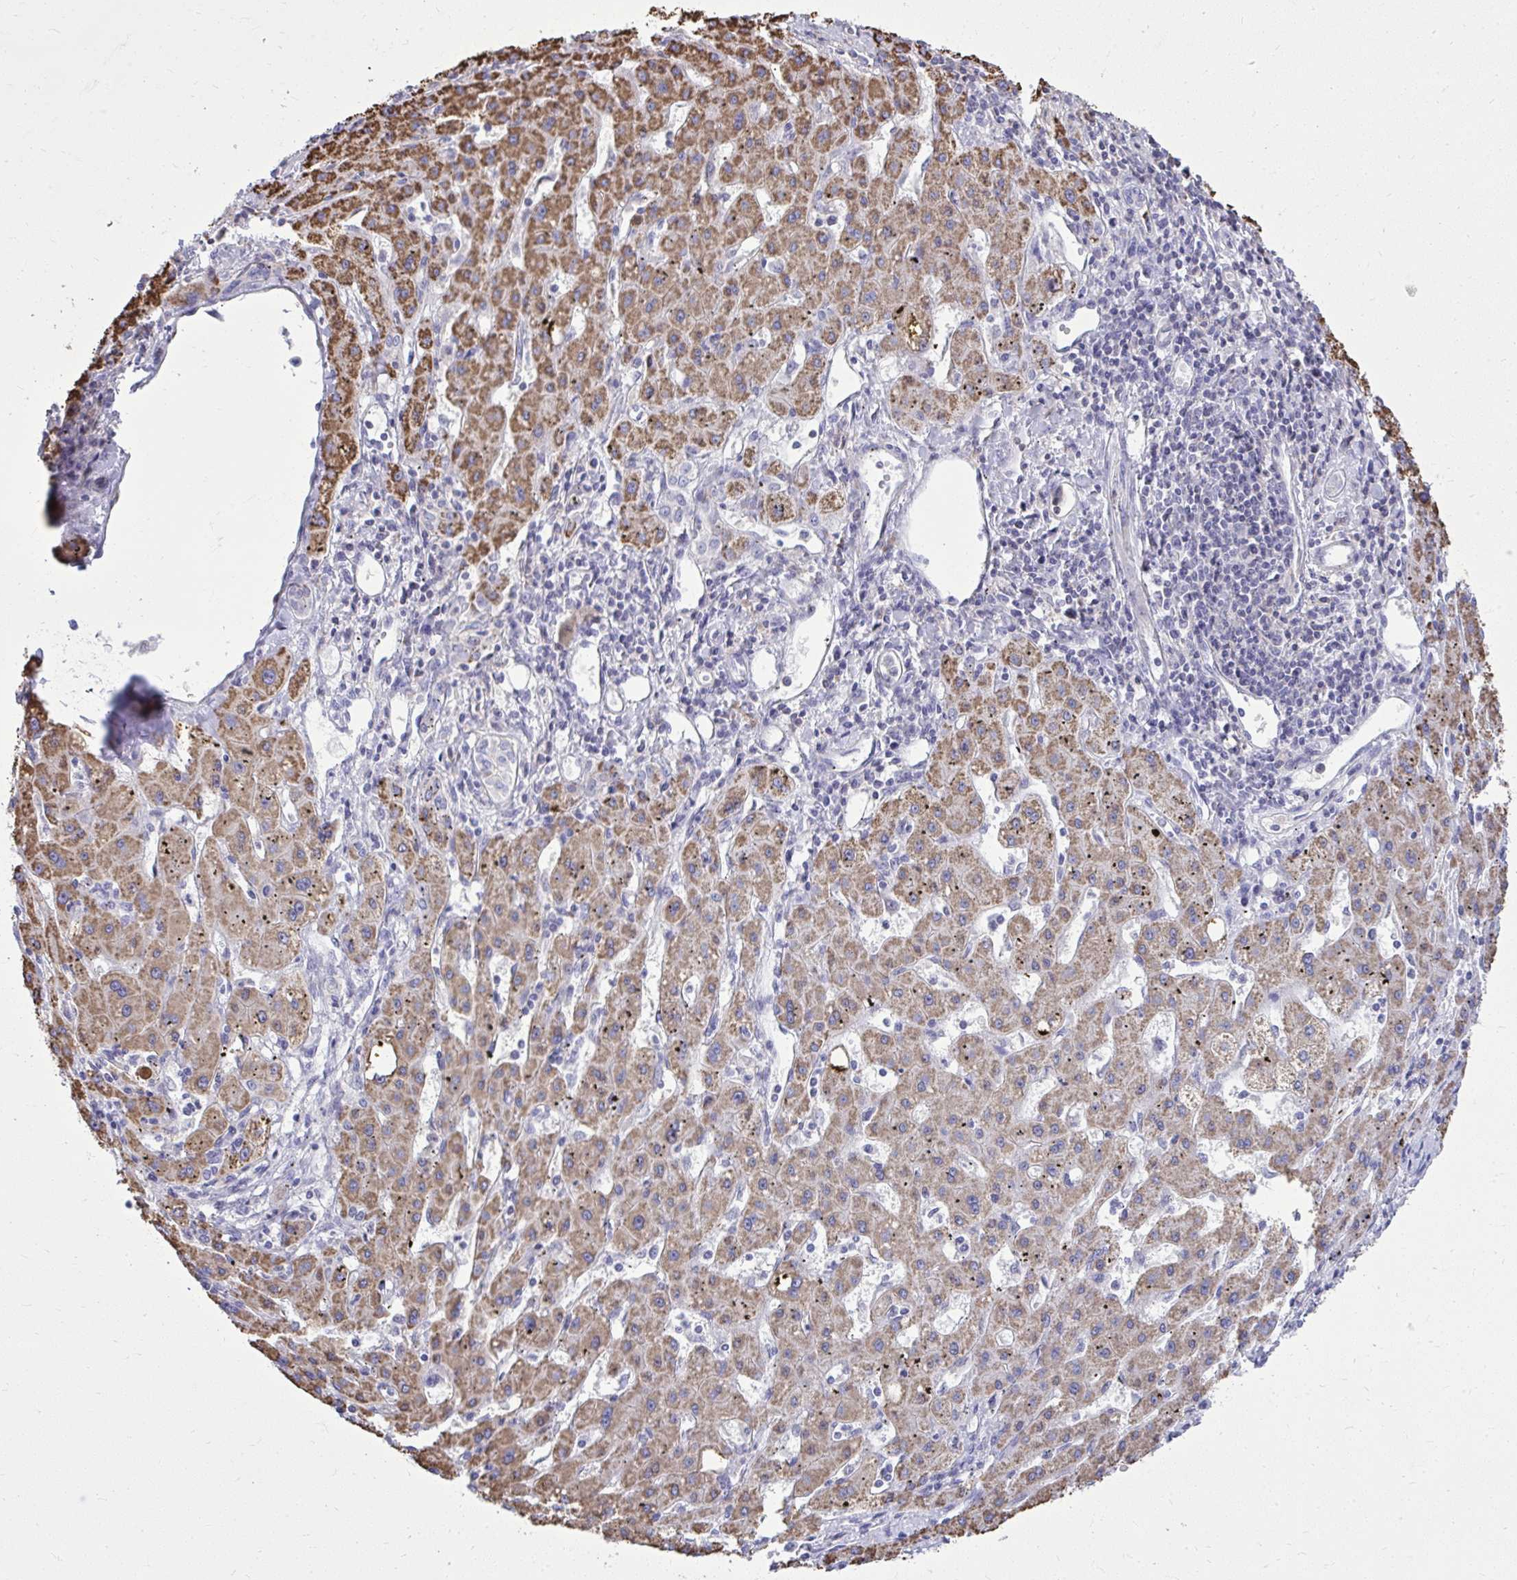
{"staining": {"intensity": "moderate", "quantity": ">75%", "location": "cytoplasmic/membranous"}, "tissue": "liver cancer", "cell_type": "Tumor cells", "image_type": "cancer", "snomed": [{"axis": "morphology", "description": "Carcinoma, Hepatocellular, NOS"}, {"axis": "topography", "description": "Liver"}], "caption": "Hepatocellular carcinoma (liver) stained with a brown dye displays moderate cytoplasmic/membranous positive staining in about >75% of tumor cells.", "gene": "GRK4", "patient": {"sex": "male", "age": 72}}